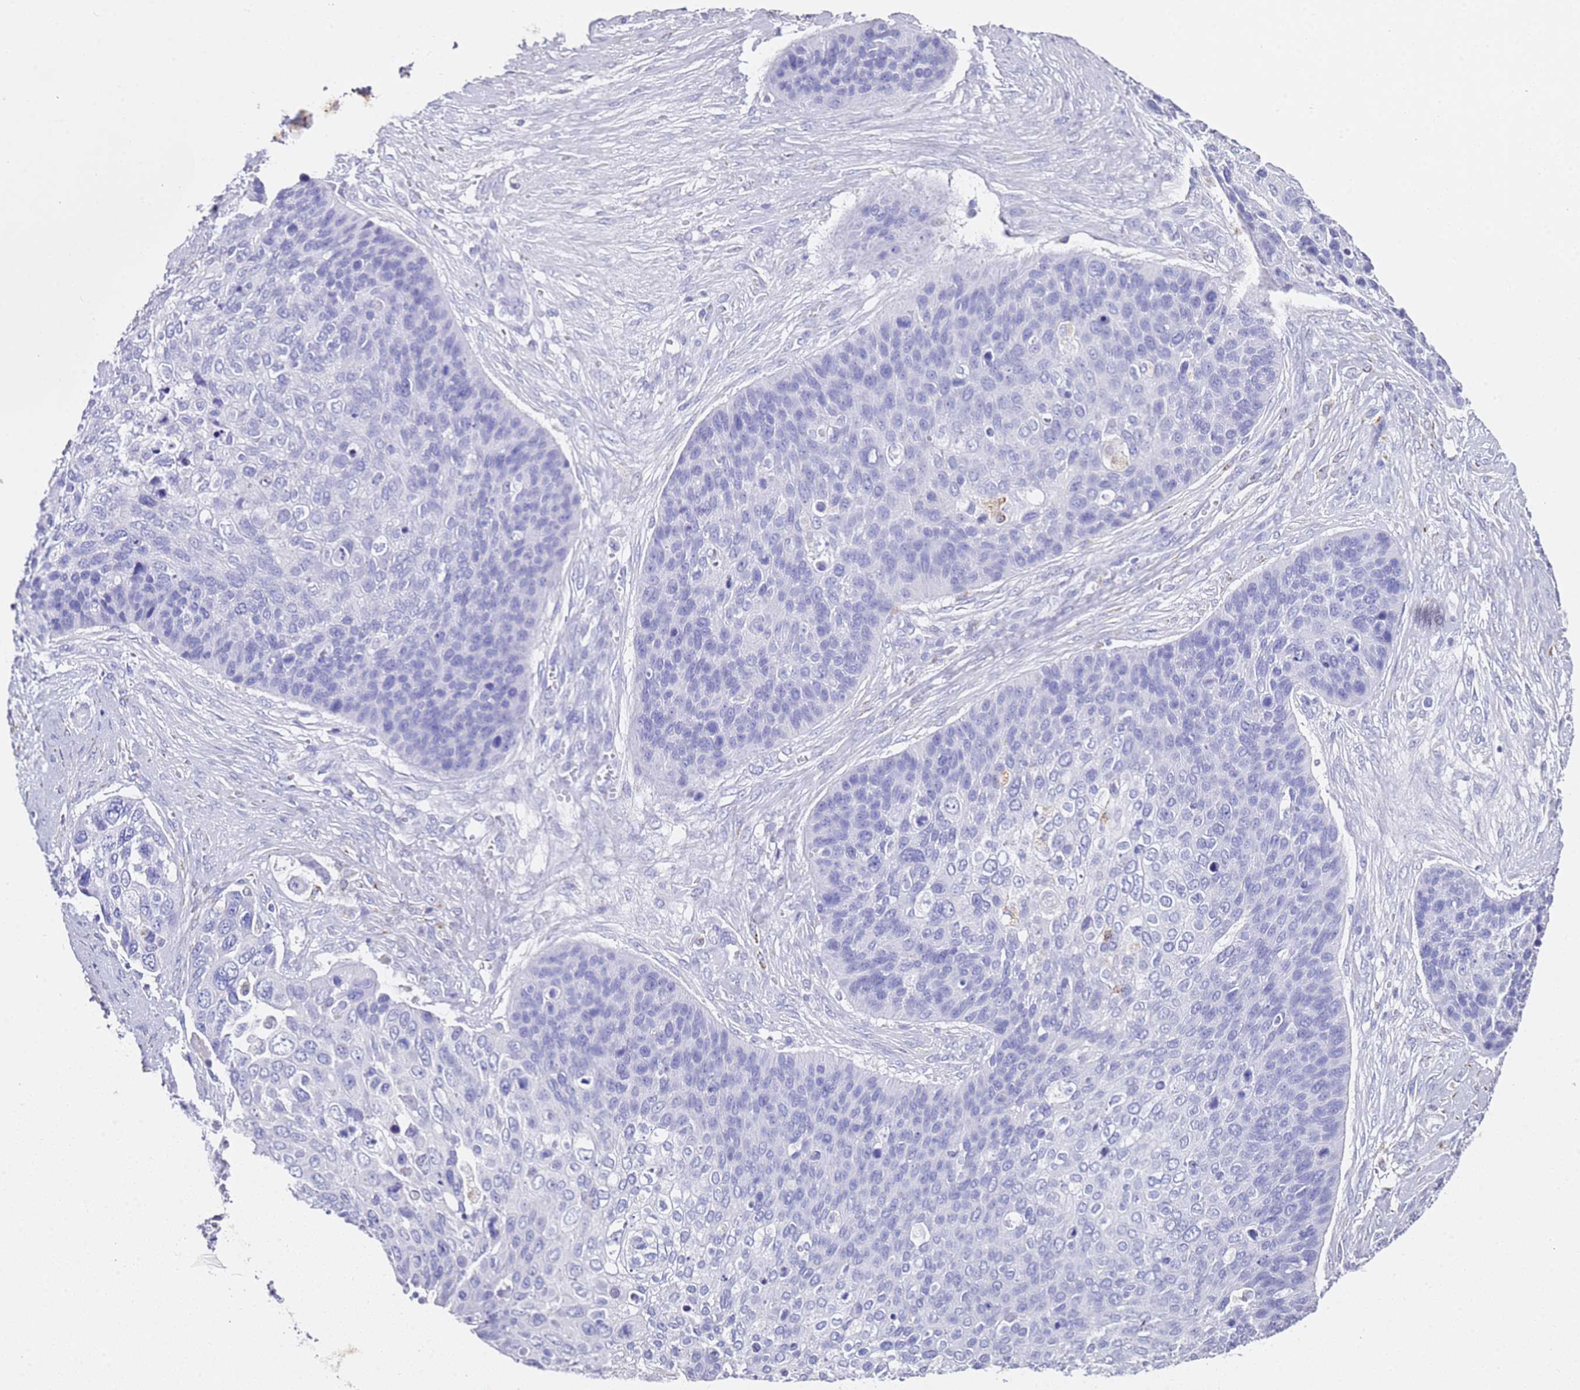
{"staining": {"intensity": "negative", "quantity": "none", "location": "none"}, "tissue": "skin cancer", "cell_type": "Tumor cells", "image_type": "cancer", "snomed": [{"axis": "morphology", "description": "Basal cell carcinoma"}, {"axis": "topography", "description": "Skin"}], "caption": "Histopathology image shows no significant protein staining in tumor cells of skin basal cell carcinoma. The staining was performed using DAB to visualize the protein expression in brown, while the nuclei were stained in blue with hematoxylin (Magnification: 20x).", "gene": "PTBP2", "patient": {"sex": "female", "age": 74}}